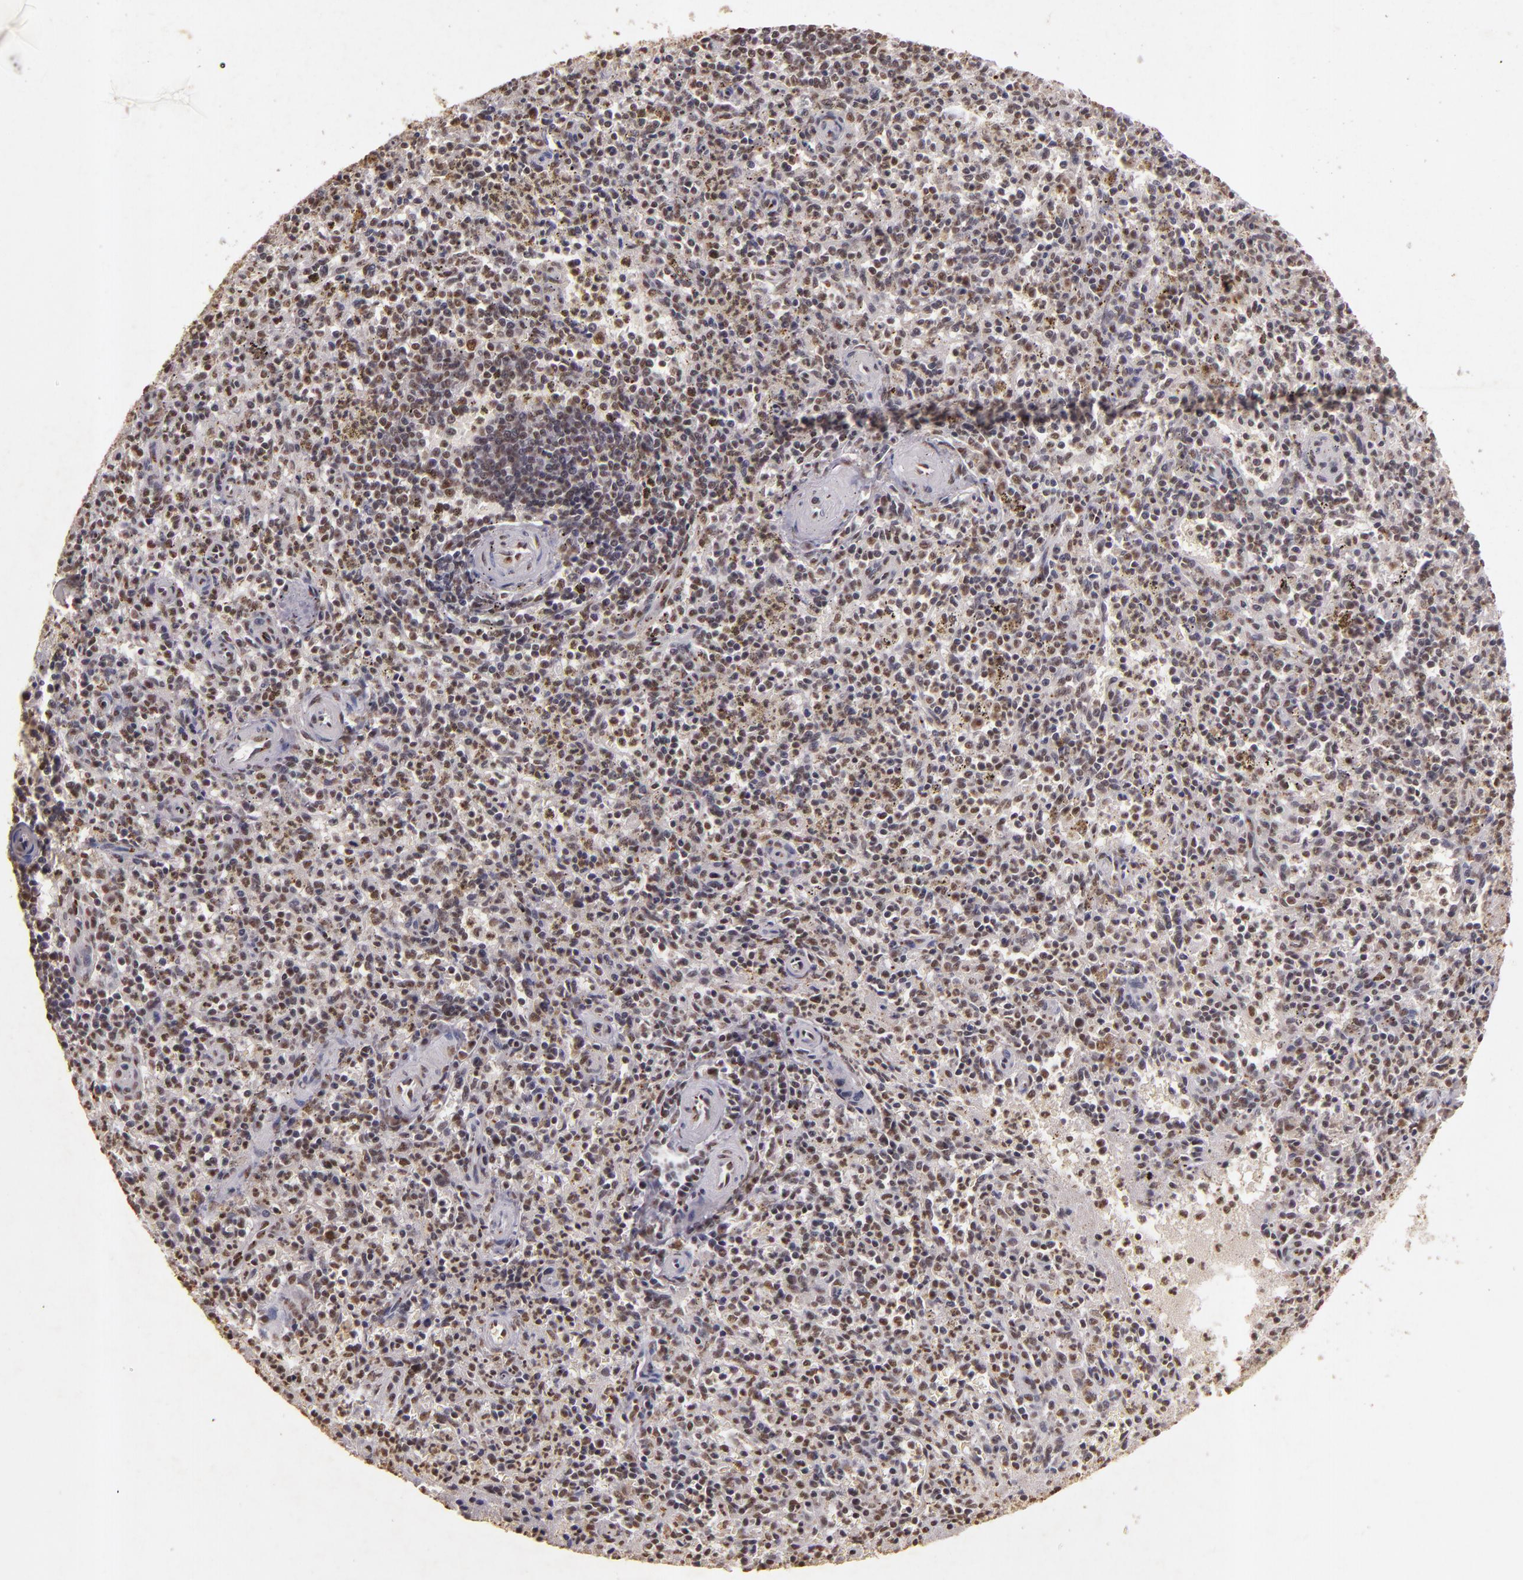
{"staining": {"intensity": "weak", "quantity": "25%-75%", "location": "nuclear"}, "tissue": "spleen", "cell_type": "Cells in red pulp", "image_type": "normal", "snomed": [{"axis": "morphology", "description": "Normal tissue, NOS"}, {"axis": "topography", "description": "Spleen"}], "caption": "Protein staining by immunohistochemistry exhibits weak nuclear staining in approximately 25%-75% of cells in red pulp in unremarkable spleen.", "gene": "CBX3", "patient": {"sex": "male", "age": 72}}